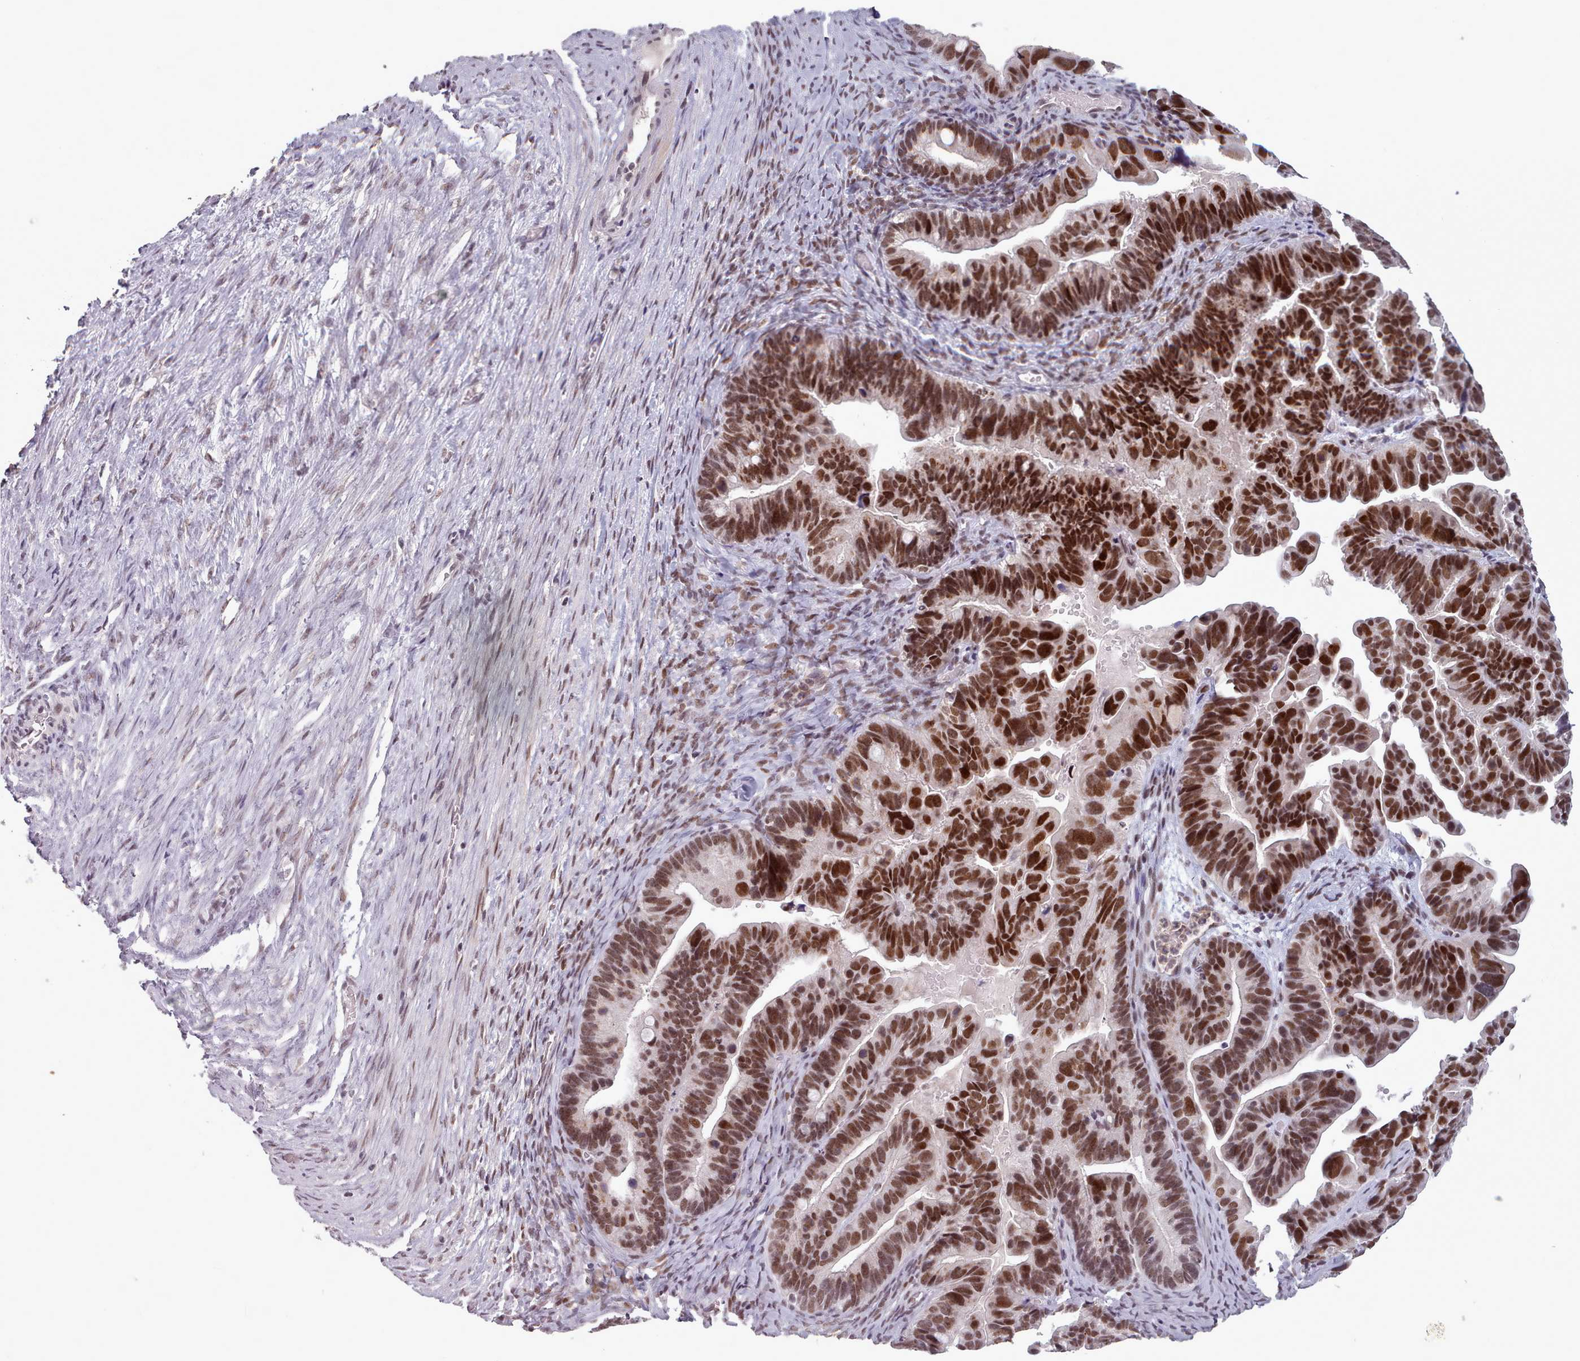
{"staining": {"intensity": "strong", "quantity": ">75%", "location": "nuclear"}, "tissue": "ovarian cancer", "cell_type": "Tumor cells", "image_type": "cancer", "snomed": [{"axis": "morphology", "description": "Cystadenocarcinoma, serous, NOS"}, {"axis": "topography", "description": "Ovary"}], "caption": "IHC of ovarian cancer (serous cystadenocarcinoma) demonstrates high levels of strong nuclear expression in approximately >75% of tumor cells.", "gene": "SRSF9", "patient": {"sex": "female", "age": 56}}